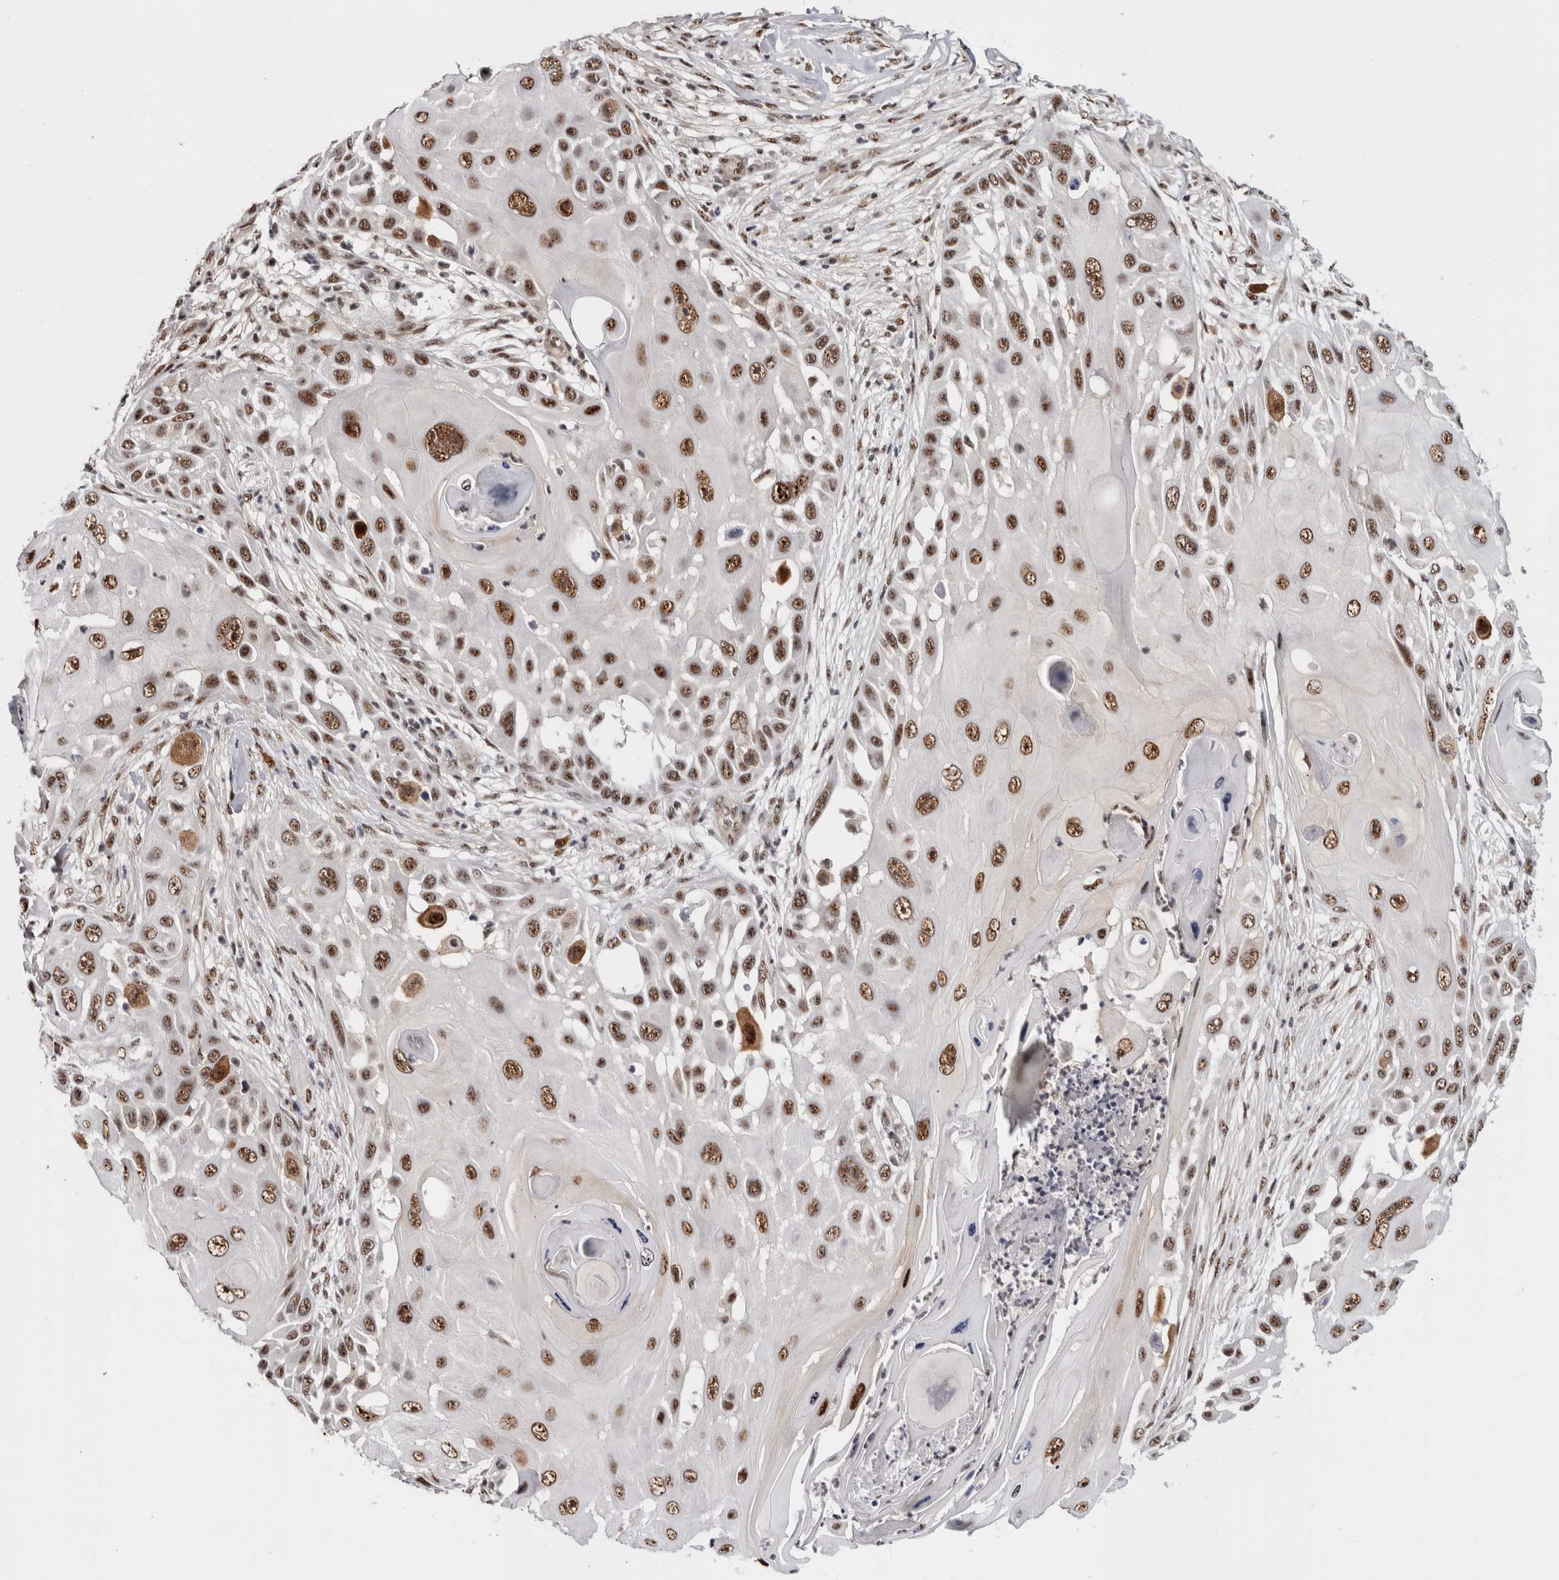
{"staining": {"intensity": "strong", "quantity": ">75%", "location": "nuclear"}, "tissue": "skin cancer", "cell_type": "Tumor cells", "image_type": "cancer", "snomed": [{"axis": "morphology", "description": "Squamous cell carcinoma, NOS"}, {"axis": "topography", "description": "Skin"}], "caption": "Immunohistochemical staining of squamous cell carcinoma (skin) shows high levels of strong nuclear positivity in approximately >75% of tumor cells.", "gene": "MKNK1", "patient": {"sex": "female", "age": 44}}